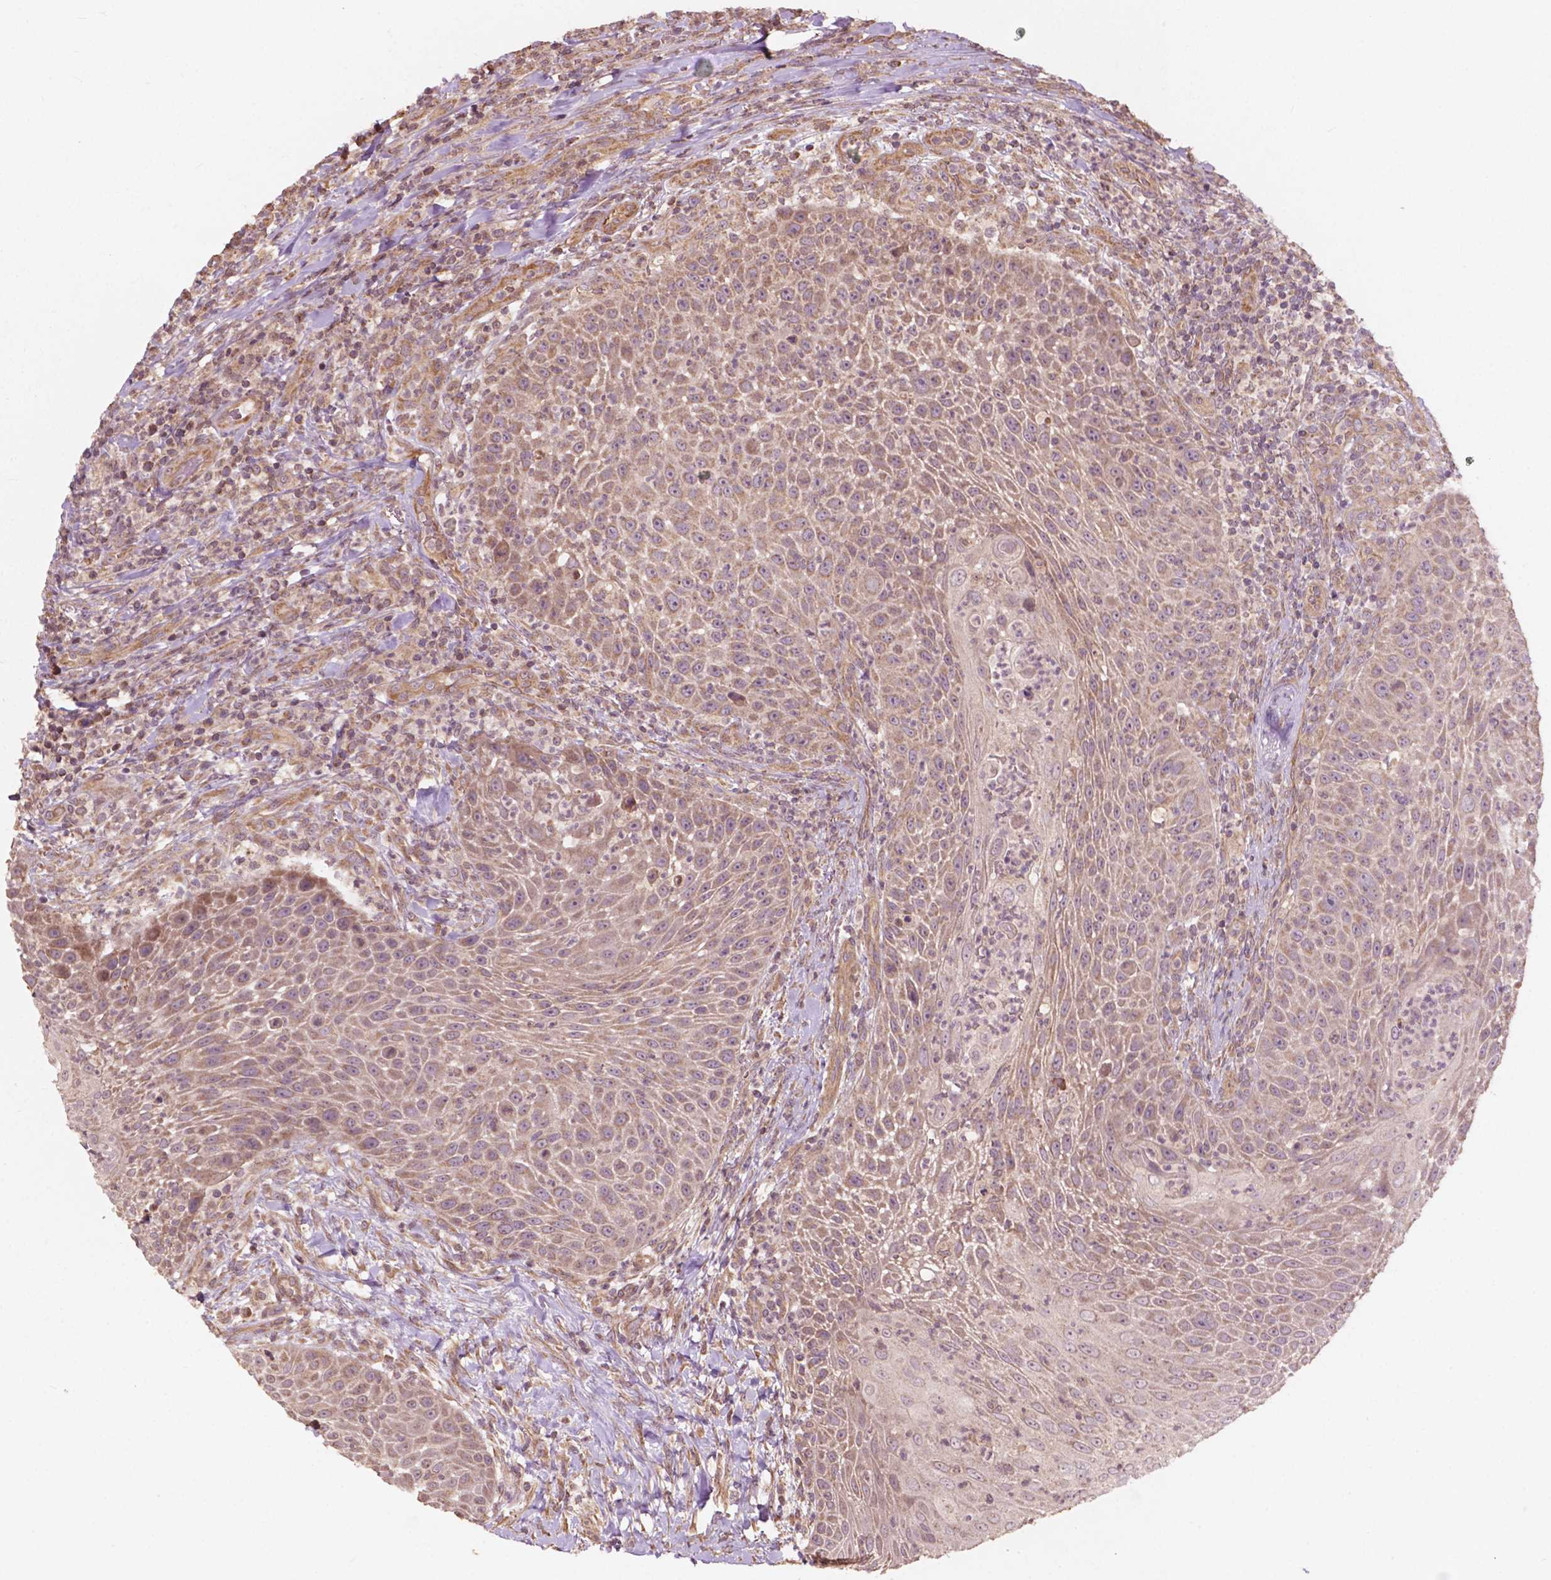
{"staining": {"intensity": "moderate", "quantity": ">75%", "location": "cytoplasmic/membranous"}, "tissue": "head and neck cancer", "cell_type": "Tumor cells", "image_type": "cancer", "snomed": [{"axis": "morphology", "description": "Squamous cell carcinoma, NOS"}, {"axis": "topography", "description": "Head-Neck"}], "caption": "This histopathology image demonstrates IHC staining of squamous cell carcinoma (head and neck), with medium moderate cytoplasmic/membranous positivity in about >75% of tumor cells.", "gene": "CDC42BPA", "patient": {"sex": "male", "age": 69}}